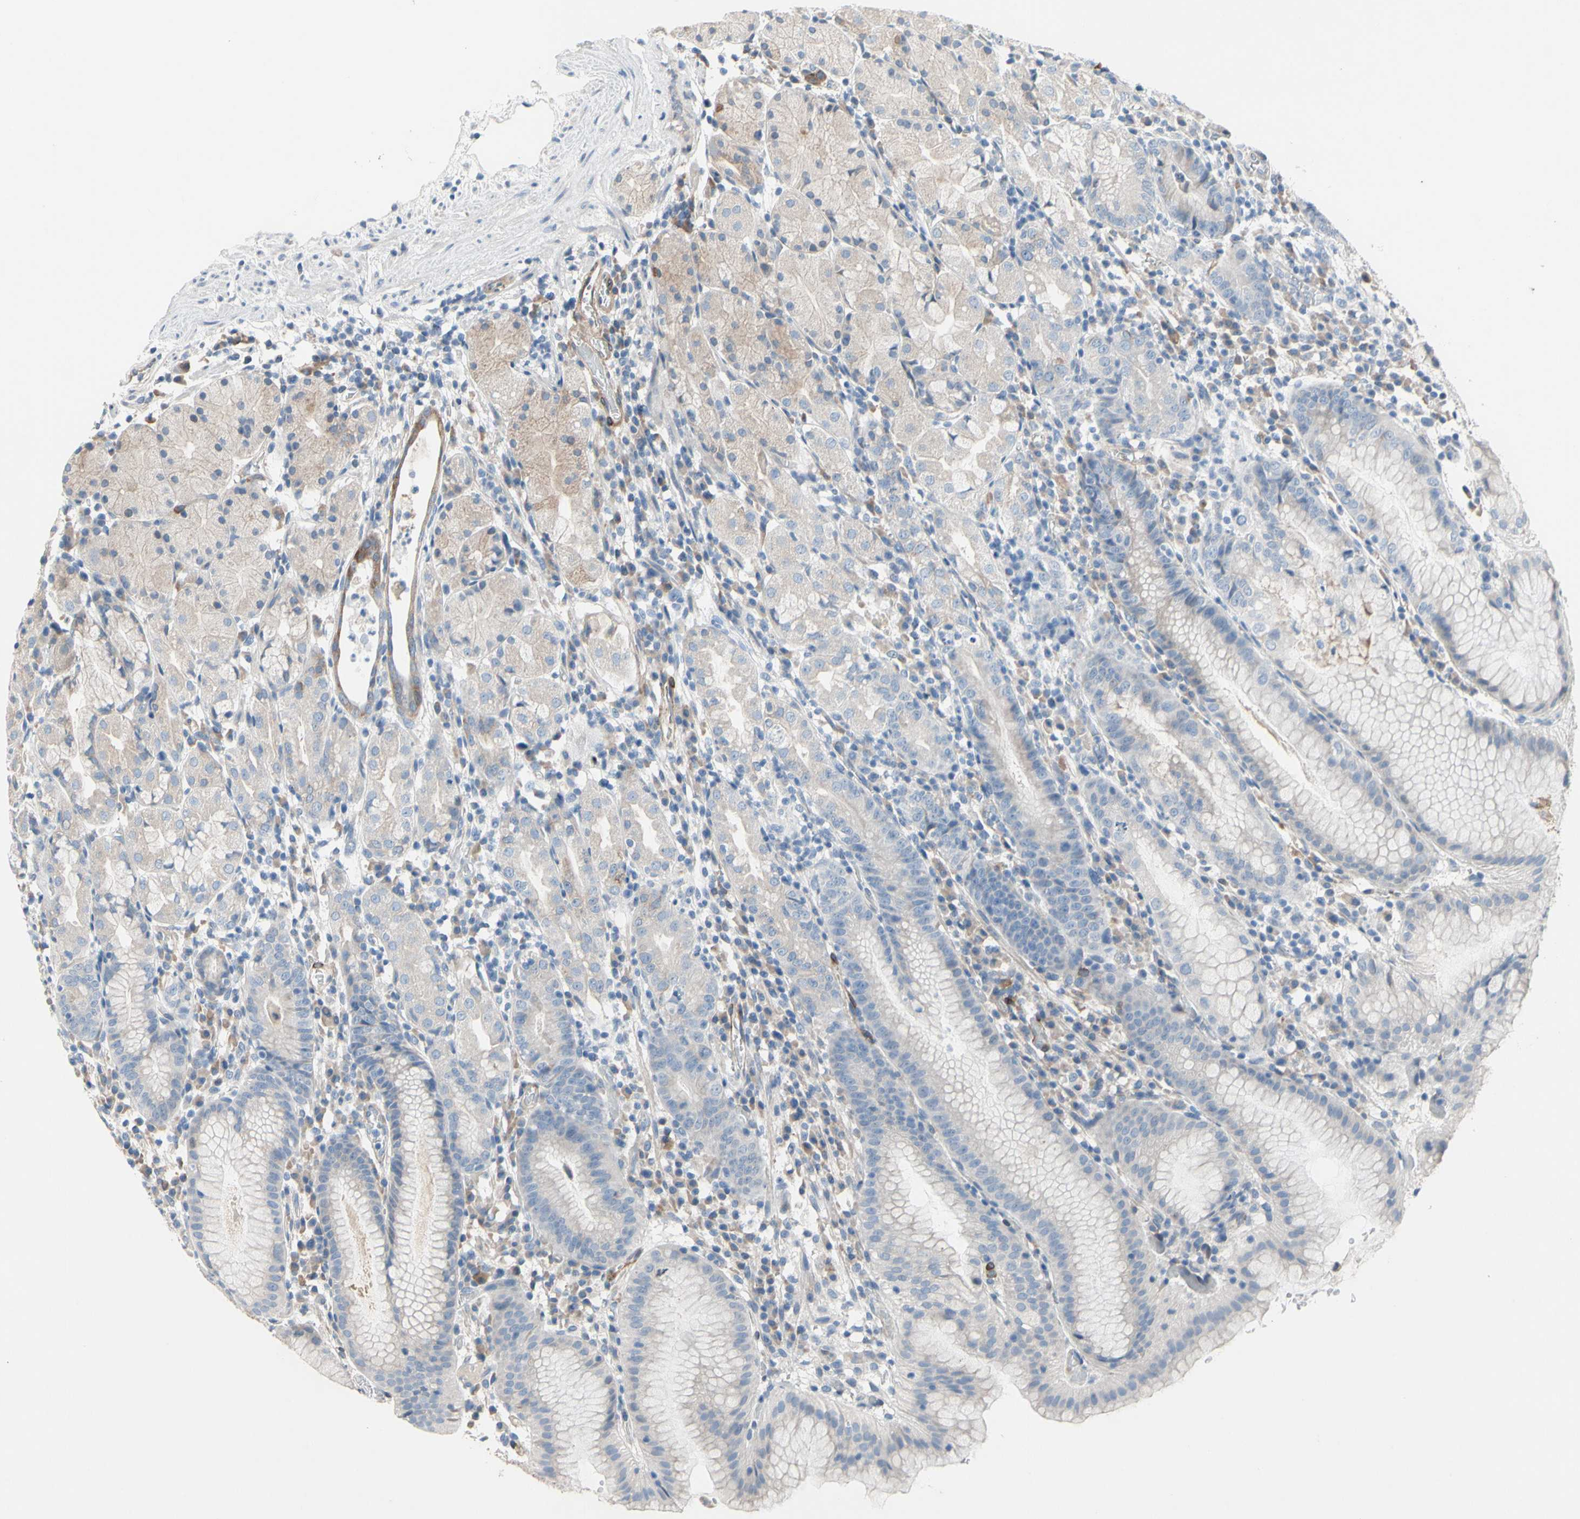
{"staining": {"intensity": "weak", "quantity": "<25%", "location": "cytoplasmic/membranous"}, "tissue": "stomach", "cell_type": "Glandular cells", "image_type": "normal", "snomed": [{"axis": "morphology", "description": "Normal tissue, NOS"}, {"axis": "topography", "description": "Stomach"}, {"axis": "topography", "description": "Stomach, lower"}], "caption": "High magnification brightfield microscopy of unremarkable stomach stained with DAB (brown) and counterstained with hematoxylin (blue): glandular cells show no significant expression.", "gene": "MAP2", "patient": {"sex": "female", "age": 75}}